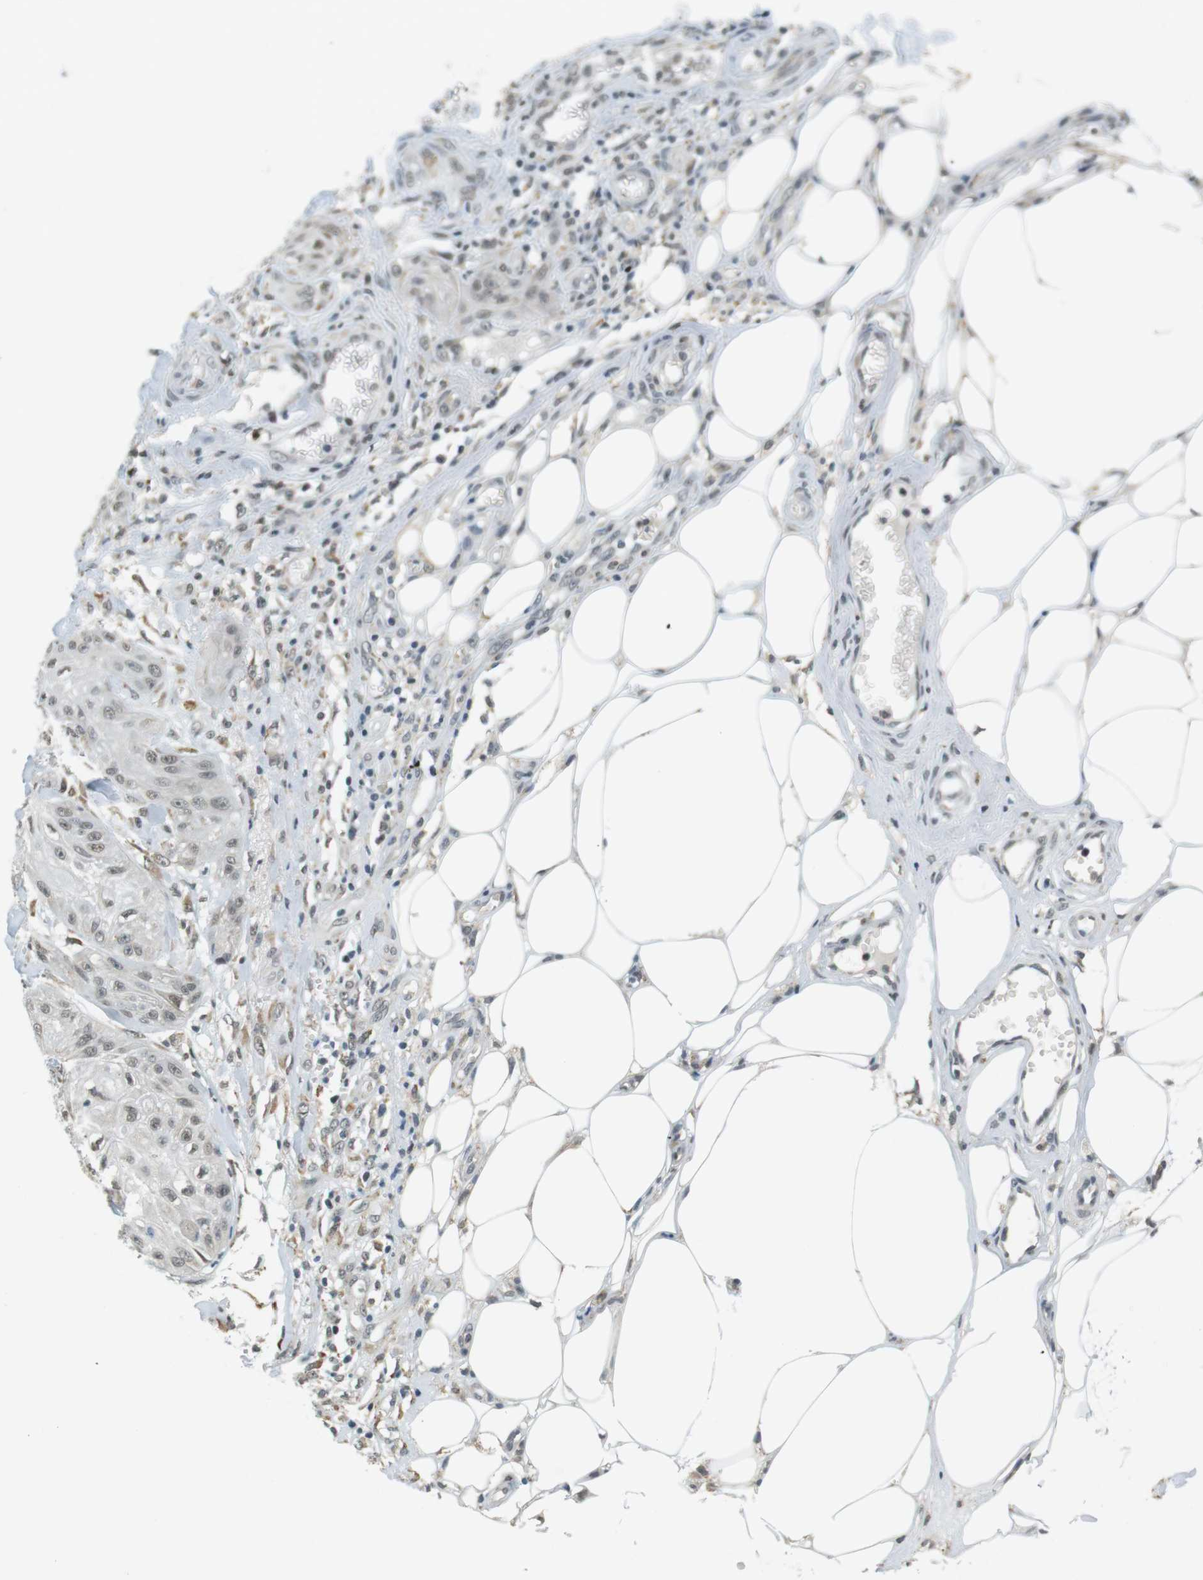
{"staining": {"intensity": "weak", "quantity": ">75%", "location": "nuclear"}, "tissue": "skin cancer", "cell_type": "Tumor cells", "image_type": "cancer", "snomed": [{"axis": "morphology", "description": "Squamous cell carcinoma, NOS"}, {"axis": "topography", "description": "Skin"}], "caption": "This micrograph displays immunohistochemistry (IHC) staining of human squamous cell carcinoma (skin), with low weak nuclear staining in about >75% of tumor cells.", "gene": "RNF38", "patient": {"sex": "male", "age": 74}}